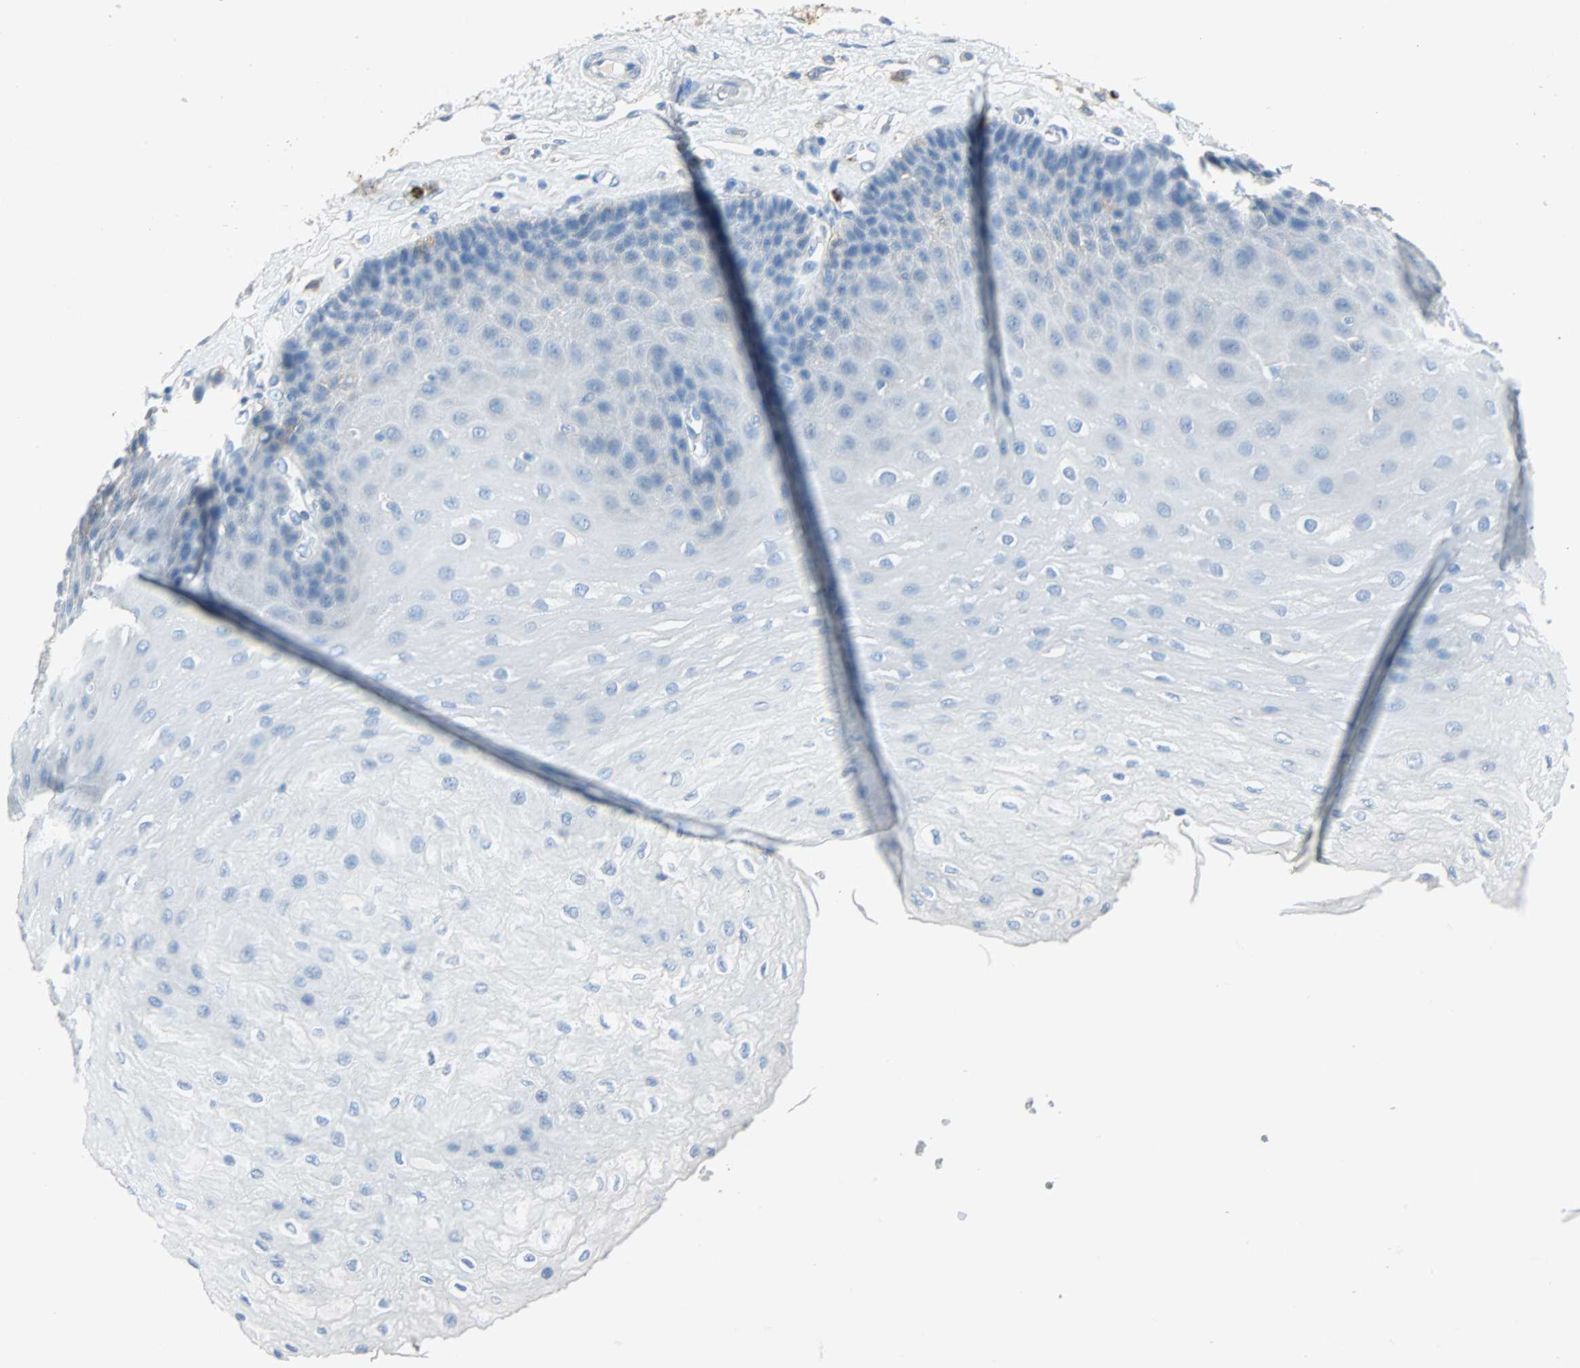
{"staining": {"intensity": "negative", "quantity": "none", "location": "none"}, "tissue": "esophagus", "cell_type": "Squamous epithelial cells", "image_type": "normal", "snomed": [{"axis": "morphology", "description": "Normal tissue, NOS"}, {"axis": "topography", "description": "Esophagus"}], "caption": "Immunohistochemical staining of normal esophagus demonstrates no significant positivity in squamous epithelial cells.", "gene": "CLEC4A", "patient": {"sex": "female", "age": 72}}